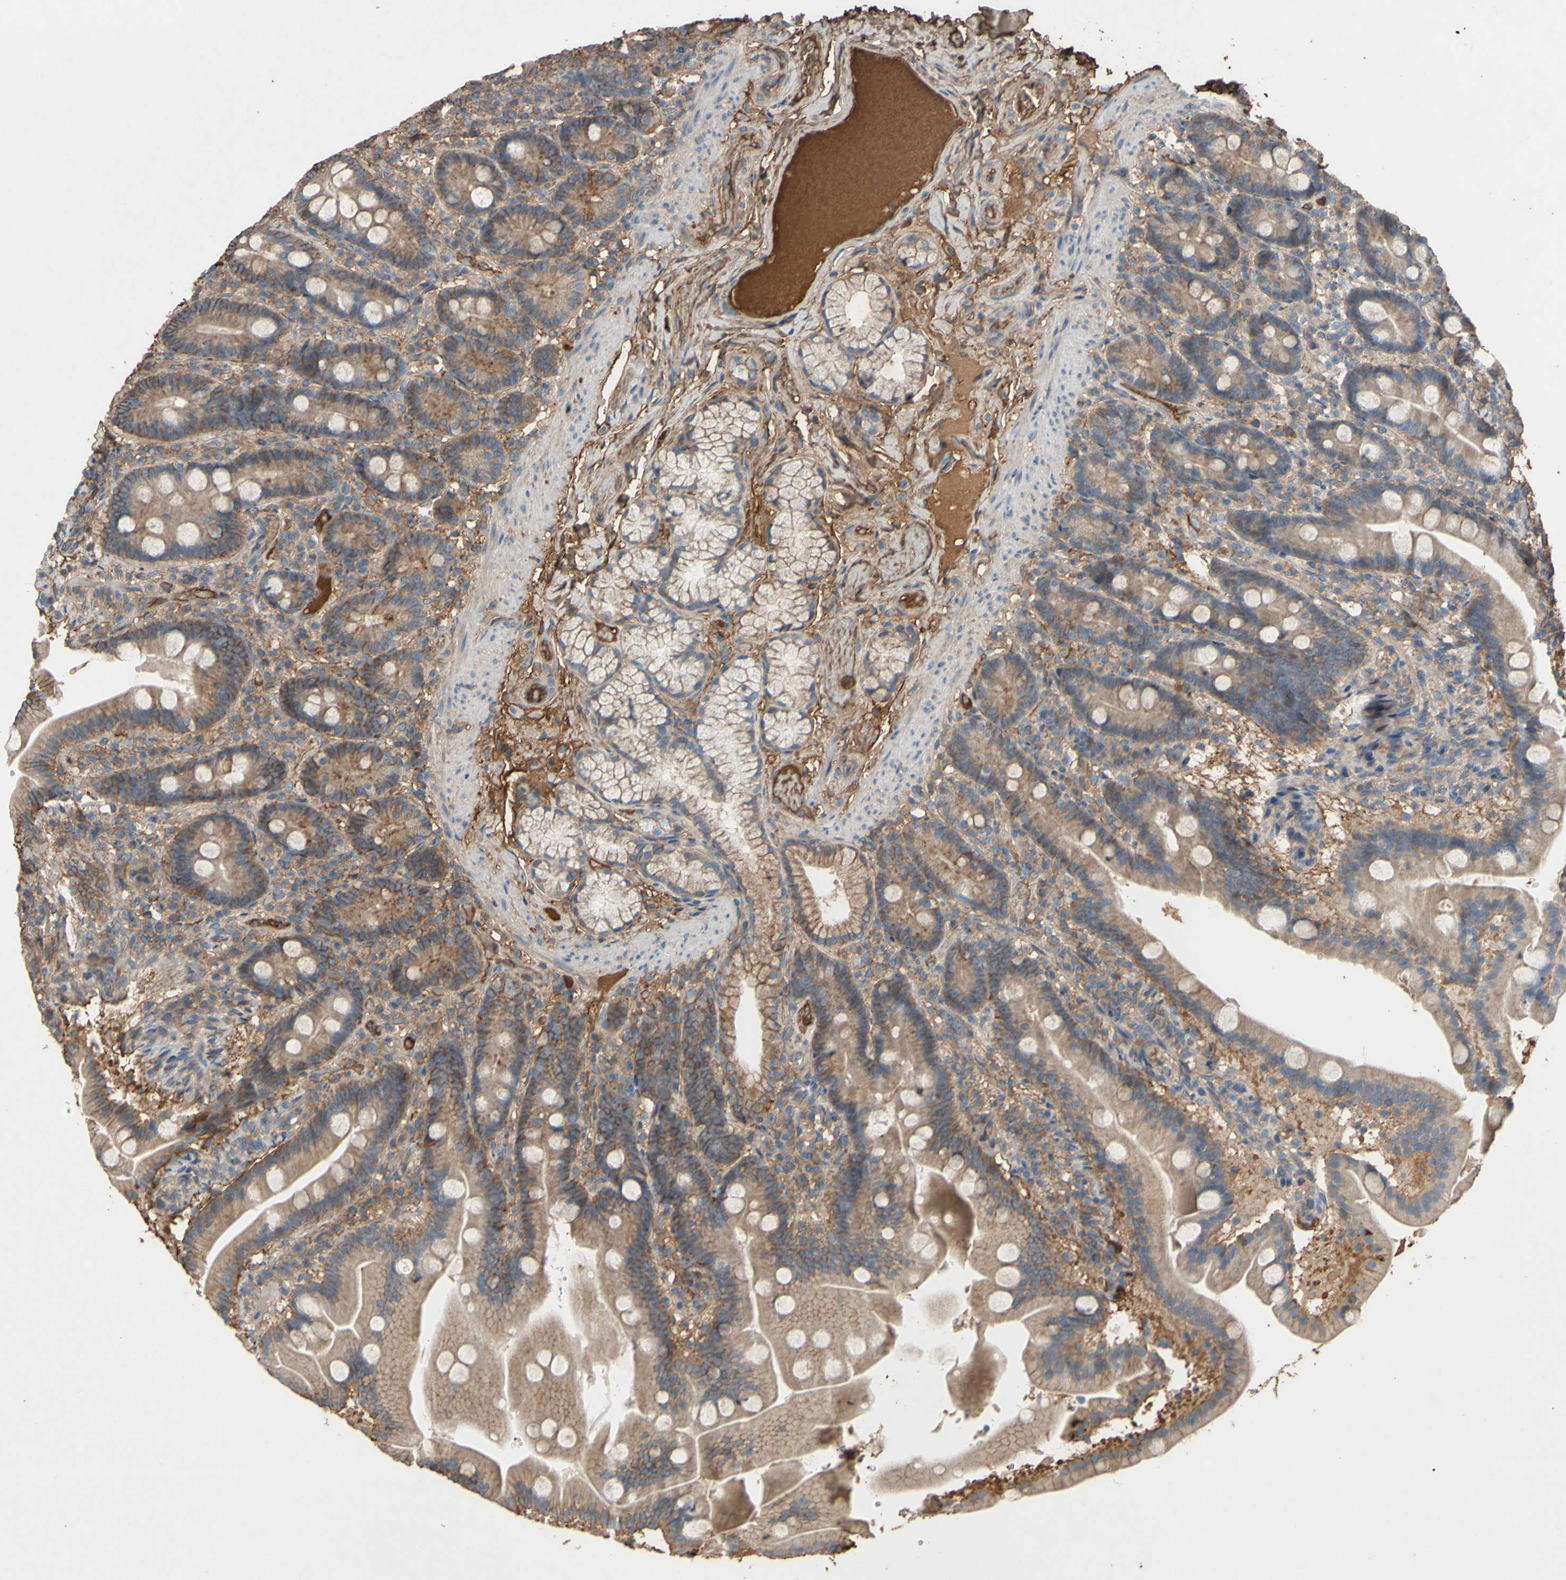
{"staining": {"intensity": "moderate", "quantity": ">75%", "location": "cytoplasmic/membranous"}, "tissue": "duodenum", "cell_type": "Glandular cells", "image_type": "normal", "snomed": [{"axis": "morphology", "description": "Normal tissue, NOS"}, {"axis": "topography", "description": "Duodenum"}], "caption": "Moderate cytoplasmic/membranous positivity is present in approximately >75% of glandular cells in normal duodenum.", "gene": "PTGDS", "patient": {"sex": "male", "age": 54}}